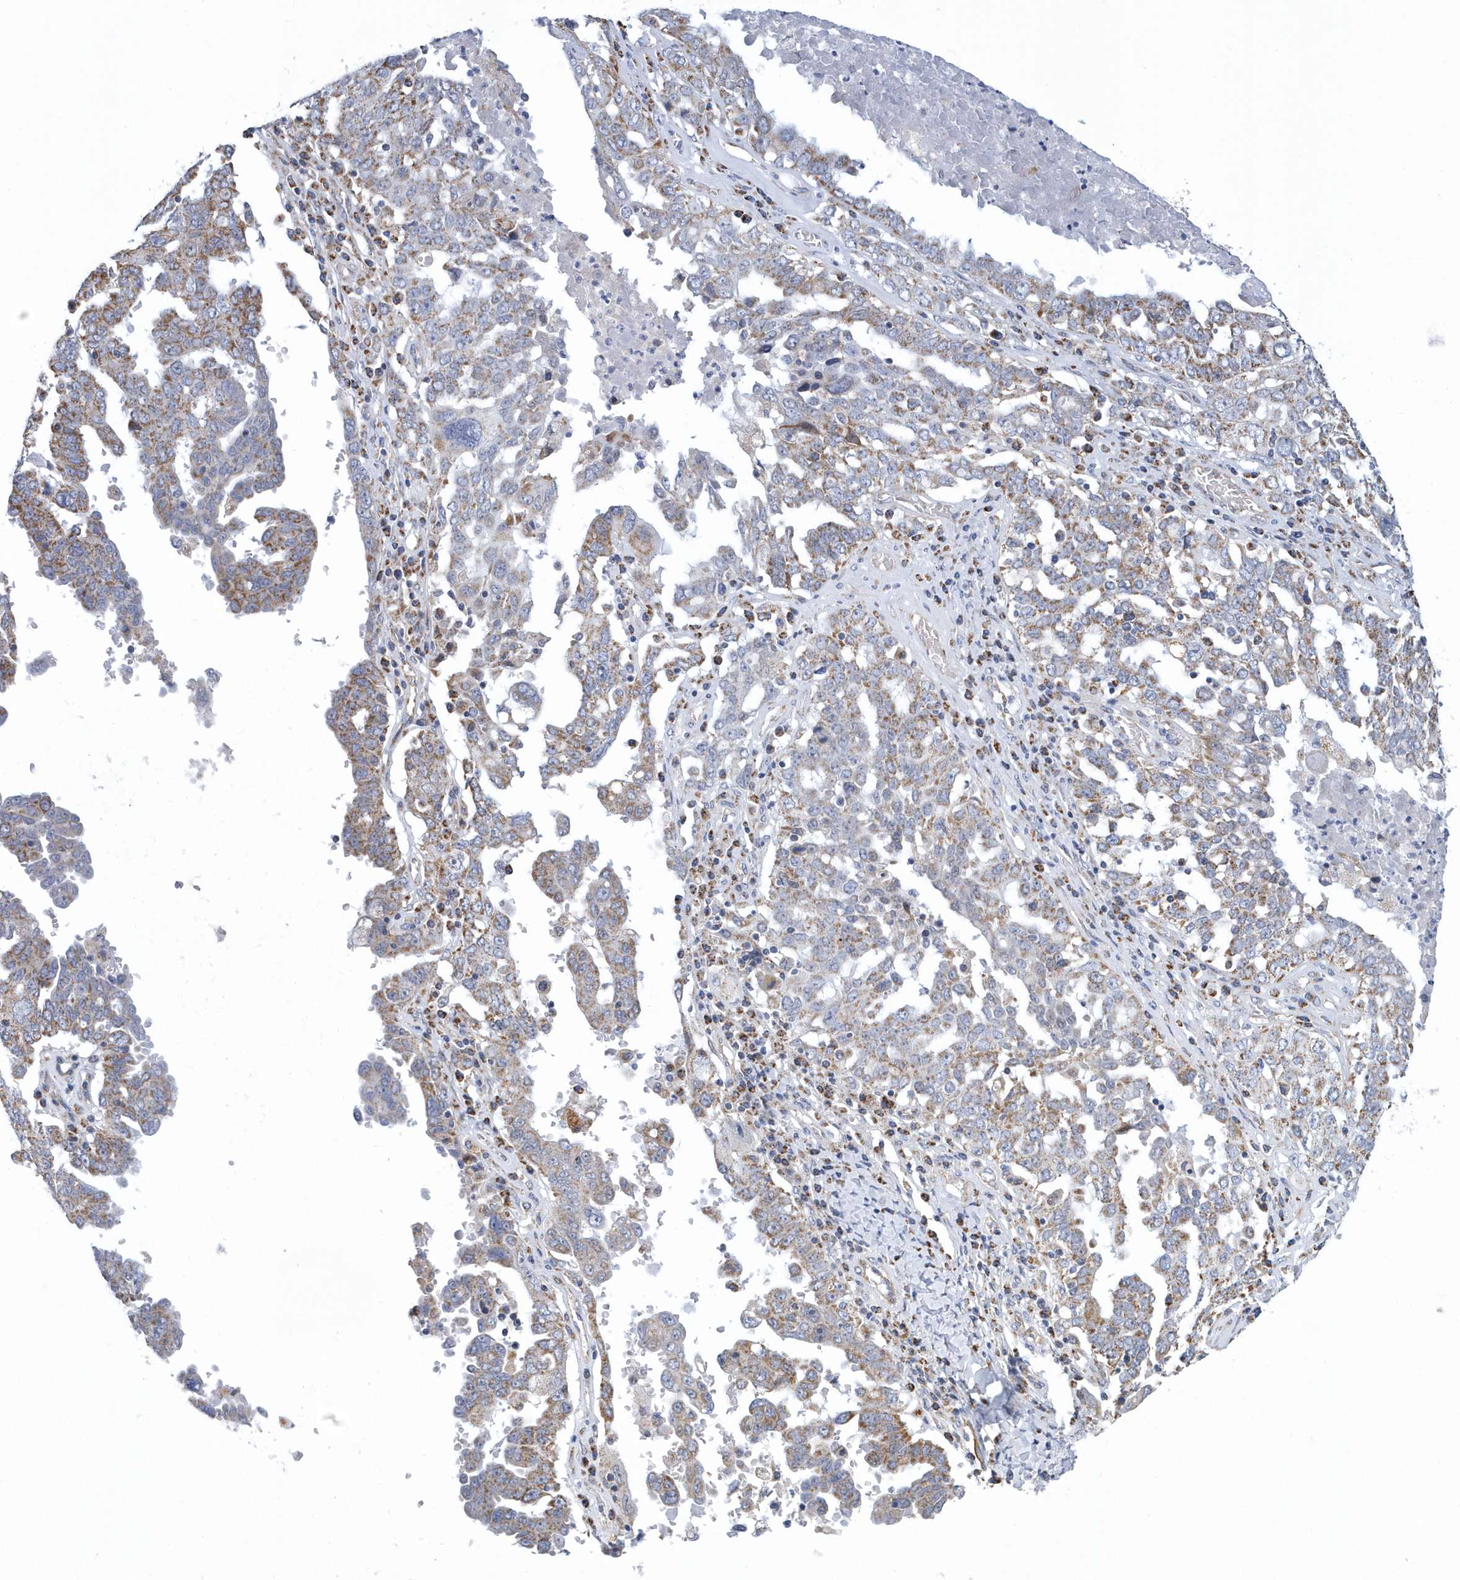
{"staining": {"intensity": "moderate", "quantity": "25%-75%", "location": "cytoplasmic/membranous"}, "tissue": "ovarian cancer", "cell_type": "Tumor cells", "image_type": "cancer", "snomed": [{"axis": "morphology", "description": "Carcinoma, endometroid"}, {"axis": "topography", "description": "Ovary"}], "caption": "Ovarian endometroid carcinoma stained with IHC reveals moderate cytoplasmic/membranous expression in about 25%-75% of tumor cells.", "gene": "VWA5B2", "patient": {"sex": "female", "age": 62}}